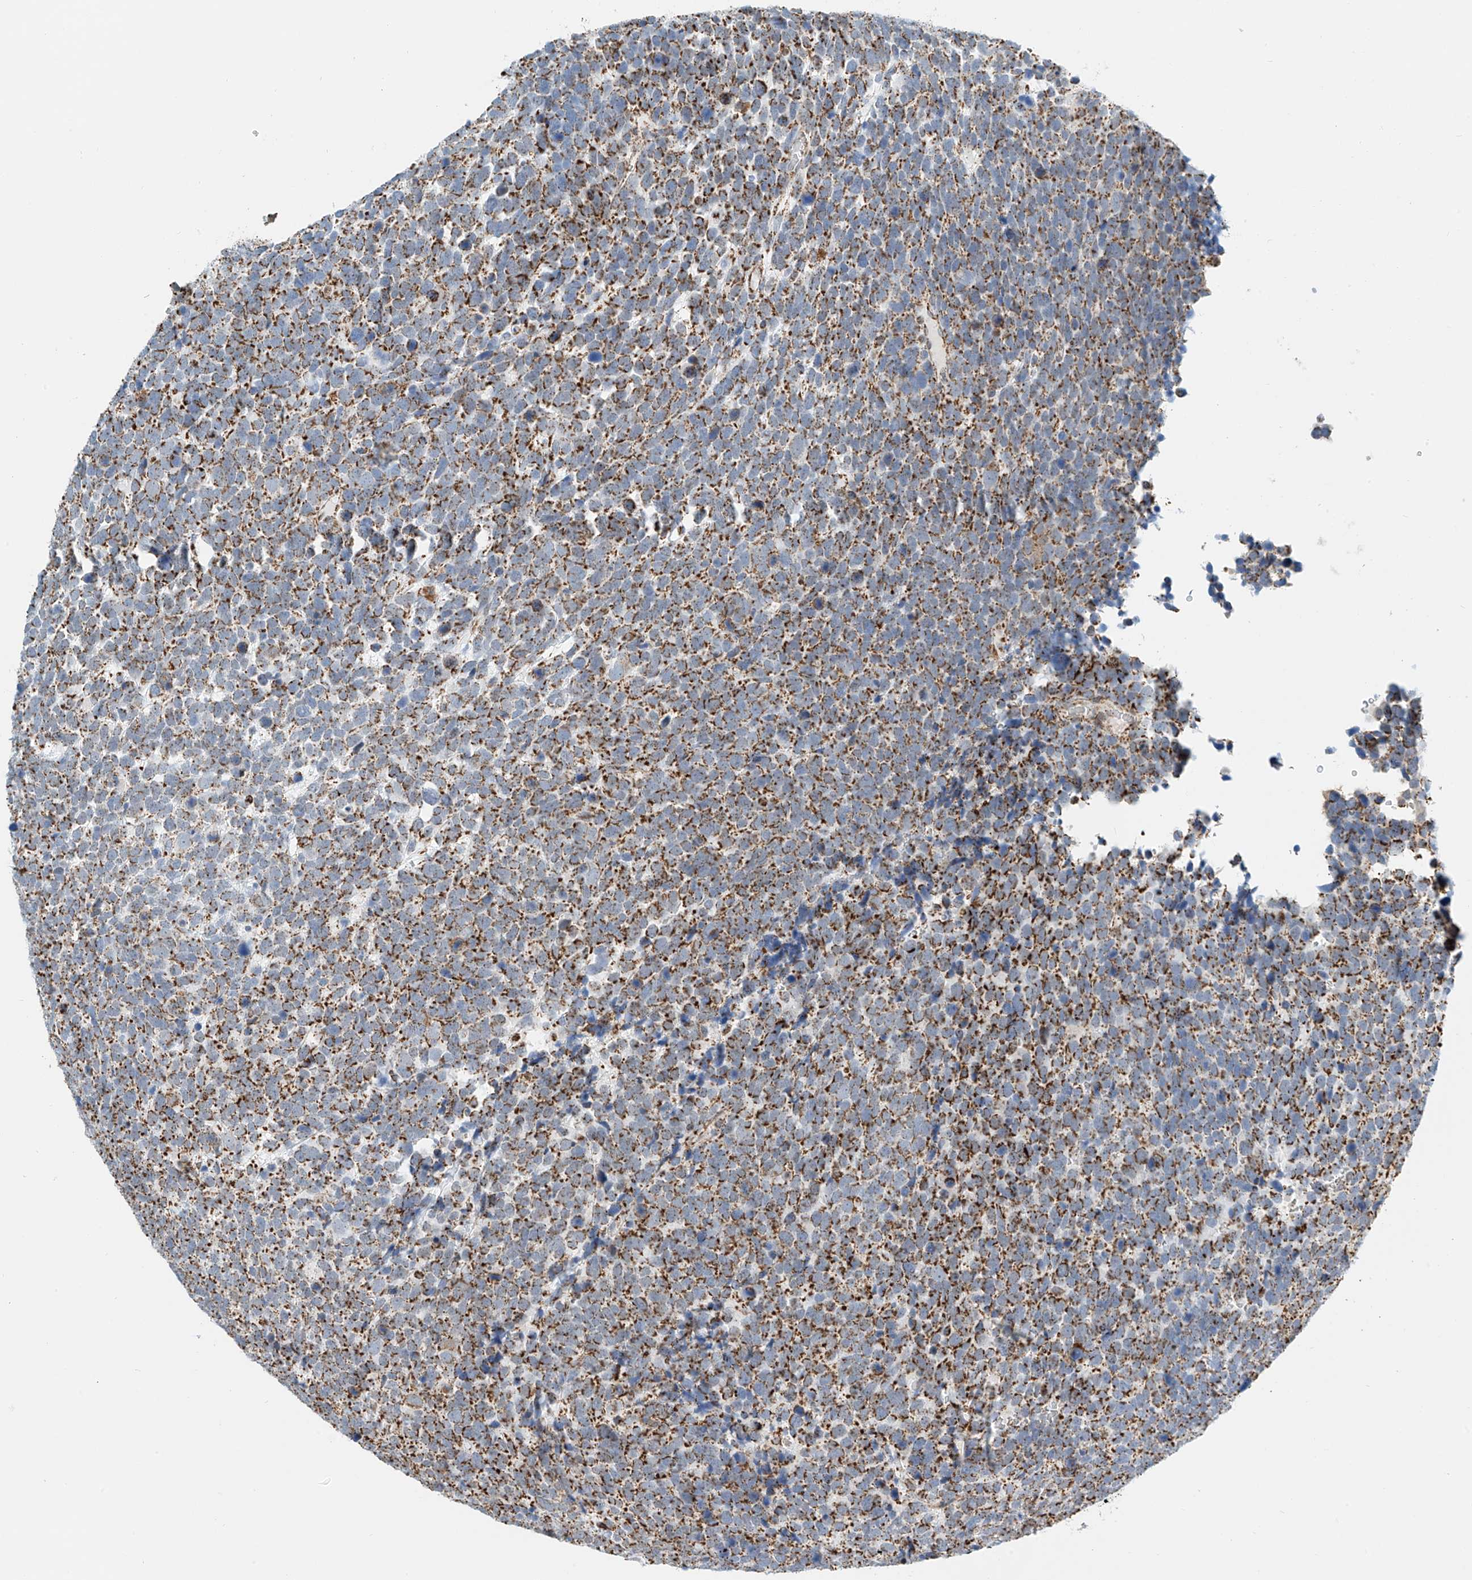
{"staining": {"intensity": "moderate", "quantity": ">75%", "location": "cytoplasmic/membranous"}, "tissue": "urothelial cancer", "cell_type": "Tumor cells", "image_type": "cancer", "snomed": [{"axis": "morphology", "description": "Urothelial carcinoma, High grade"}, {"axis": "topography", "description": "Urinary bladder"}], "caption": "The micrograph reveals immunohistochemical staining of urothelial cancer. There is moderate cytoplasmic/membranous staining is appreciated in approximately >75% of tumor cells.", "gene": "PPA2", "patient": {"sex": "female", "age": 82}}